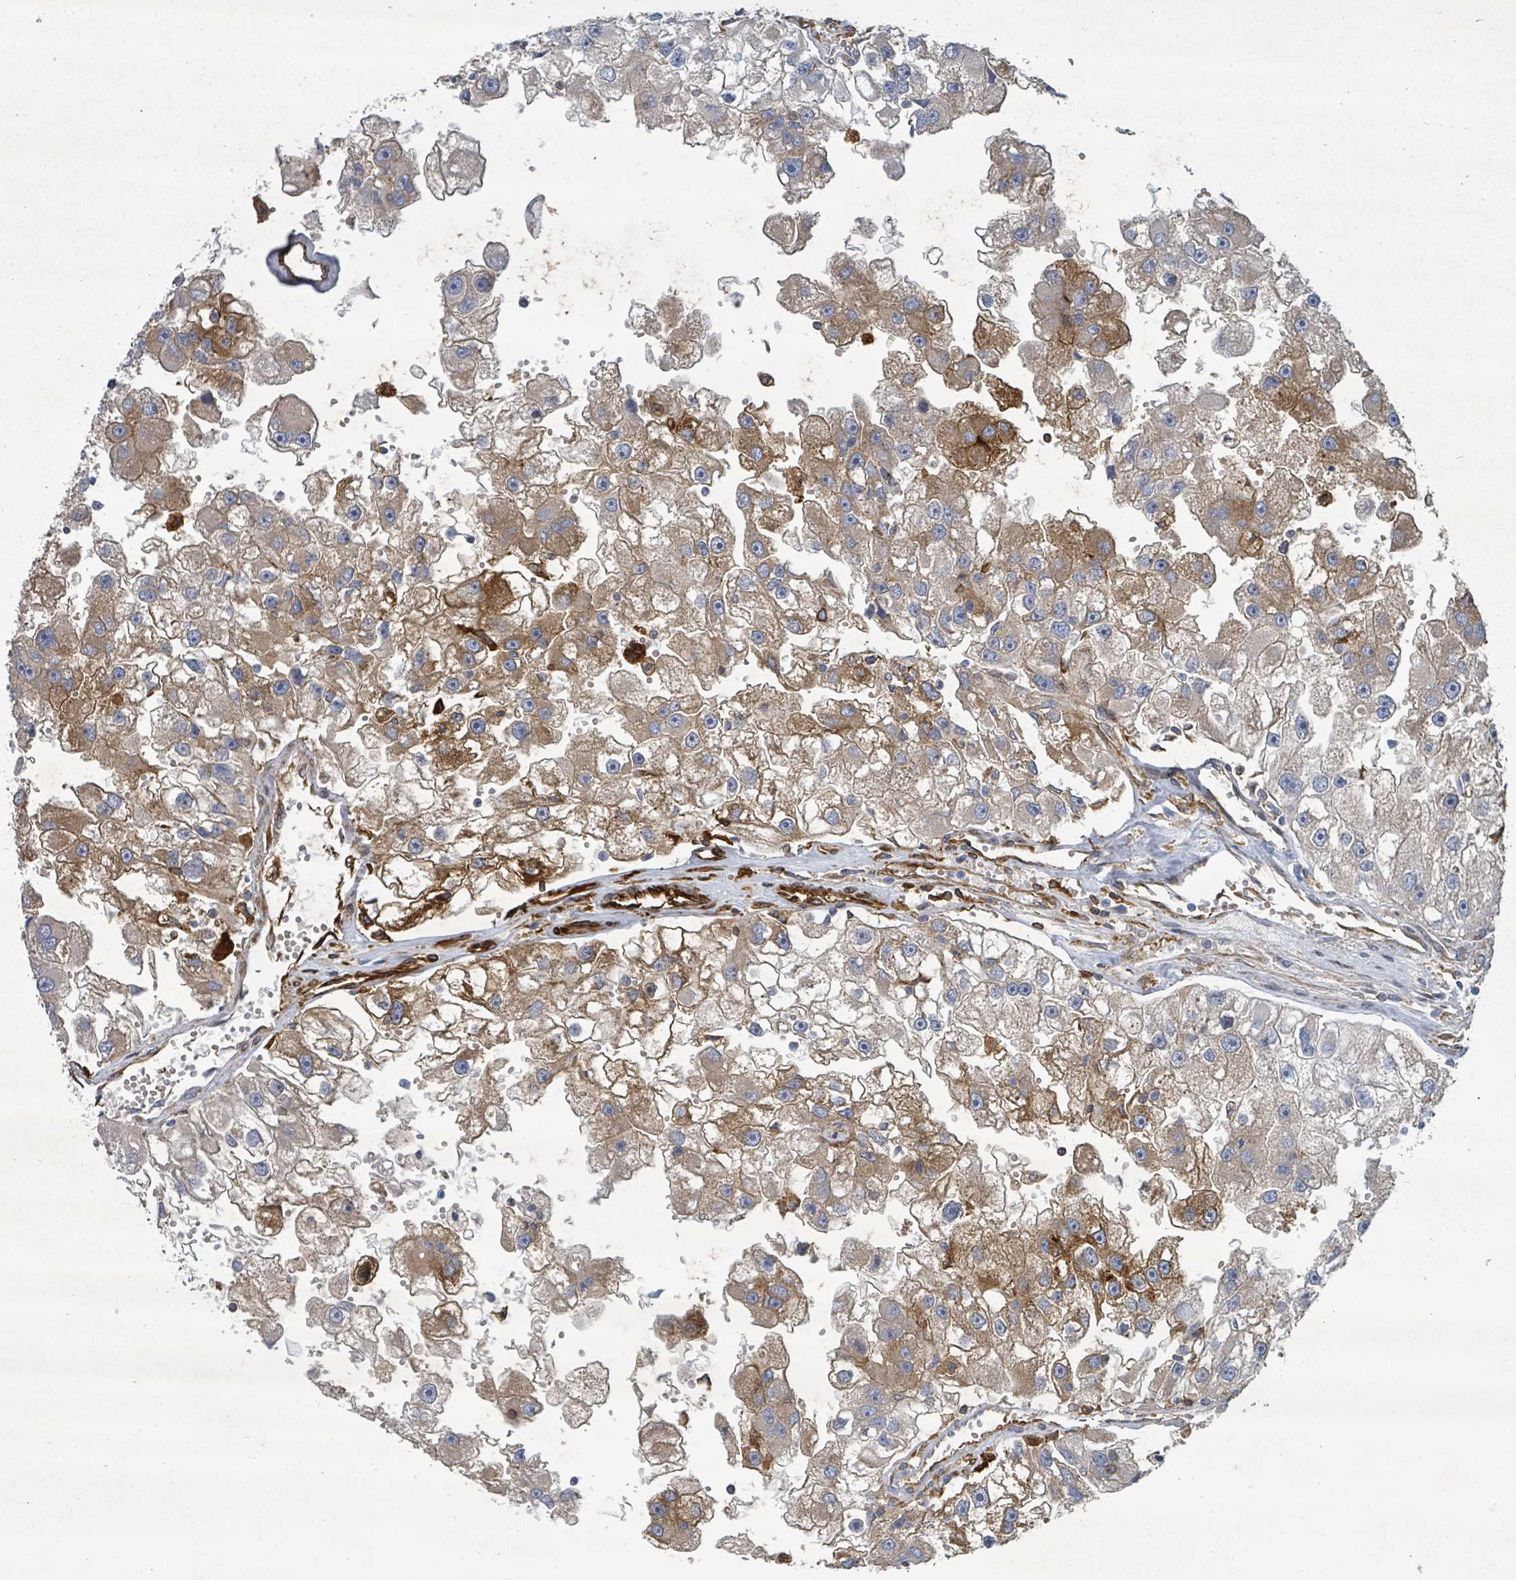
{"staining": {"intensity": "moderate", "quantity": ">75%", "location": "cytoplasmic/membranous"}, "tissue": "renal cancer", "cell_type": "Tumor cells", "image_type": "cancer", "snomed": [{"axis": "morphology", "description": "Adenocarcinoma, NOS"}, {"axis": "topography", "description": "Kidney"}], "caption": "Adenocarcinoma (renal) tissue shows moderate cytoplasmic/membranous positivity in approximately >75% of tumor cells, visualized by immunohistochemistry. (DAB IHC, brown staining for protein, blue staining for nuclei).", "gene": "IFIT1", "patient": {"sex": "male", "age": 63}}